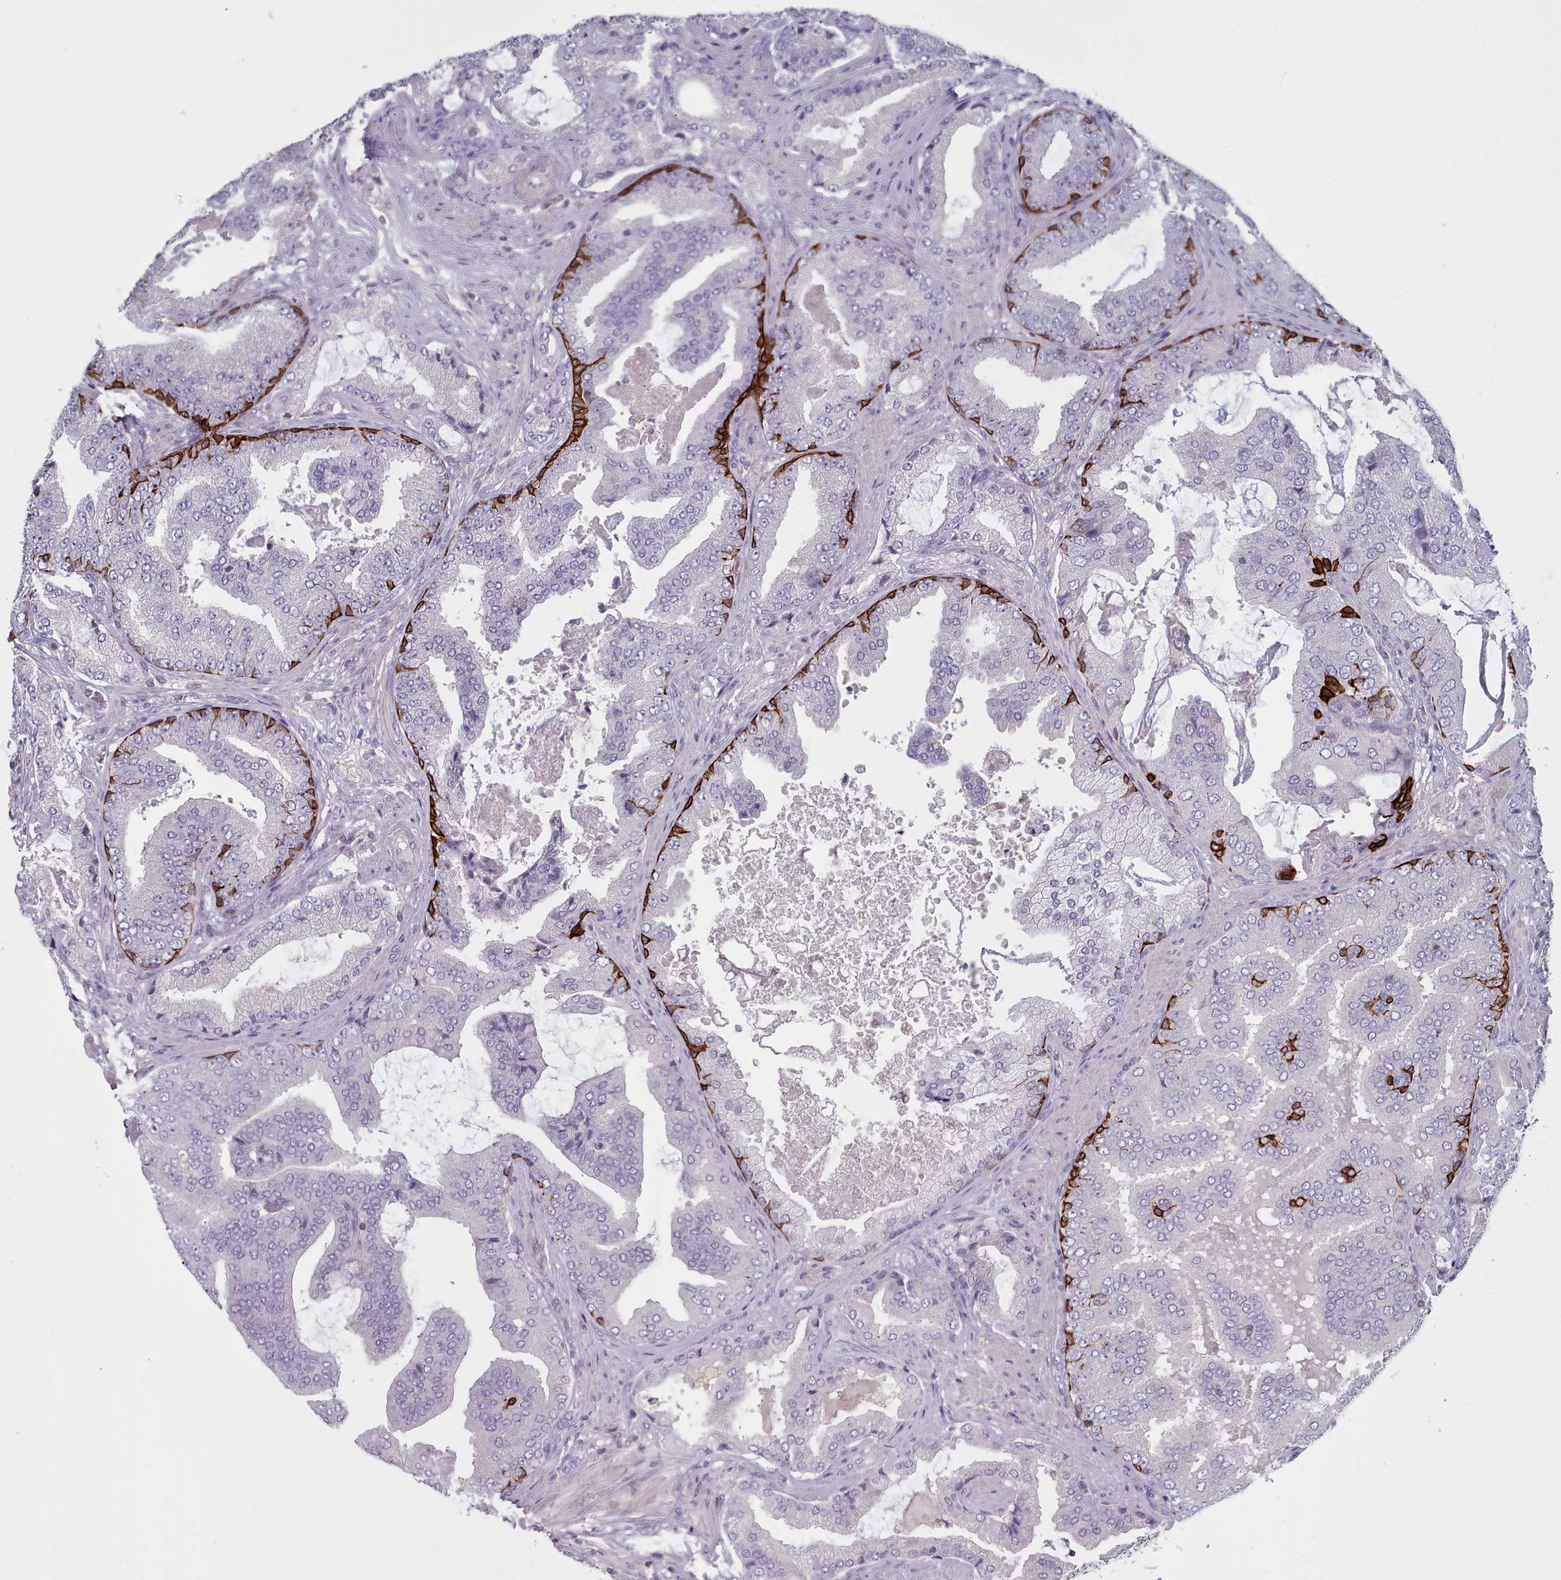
{"staining": {"intensity": "negative", "quantity": "none", "location": "none"}, "tissue": "prostate cancer", "cell_type": "Tumor cells", "image_type": "cancer", "snomed": [{"axis": "morphology", "description": "Adenocarcinoma, High grade"}, {"axis": "topography", "description": "Prostate"}], "caption": "Immunohistochemistry of human prostate adenocarcinoma (high-grade) displays no staining in tumor cells.", "gene": "RAC2", "patient": {"sex": "male", "age": 68}}